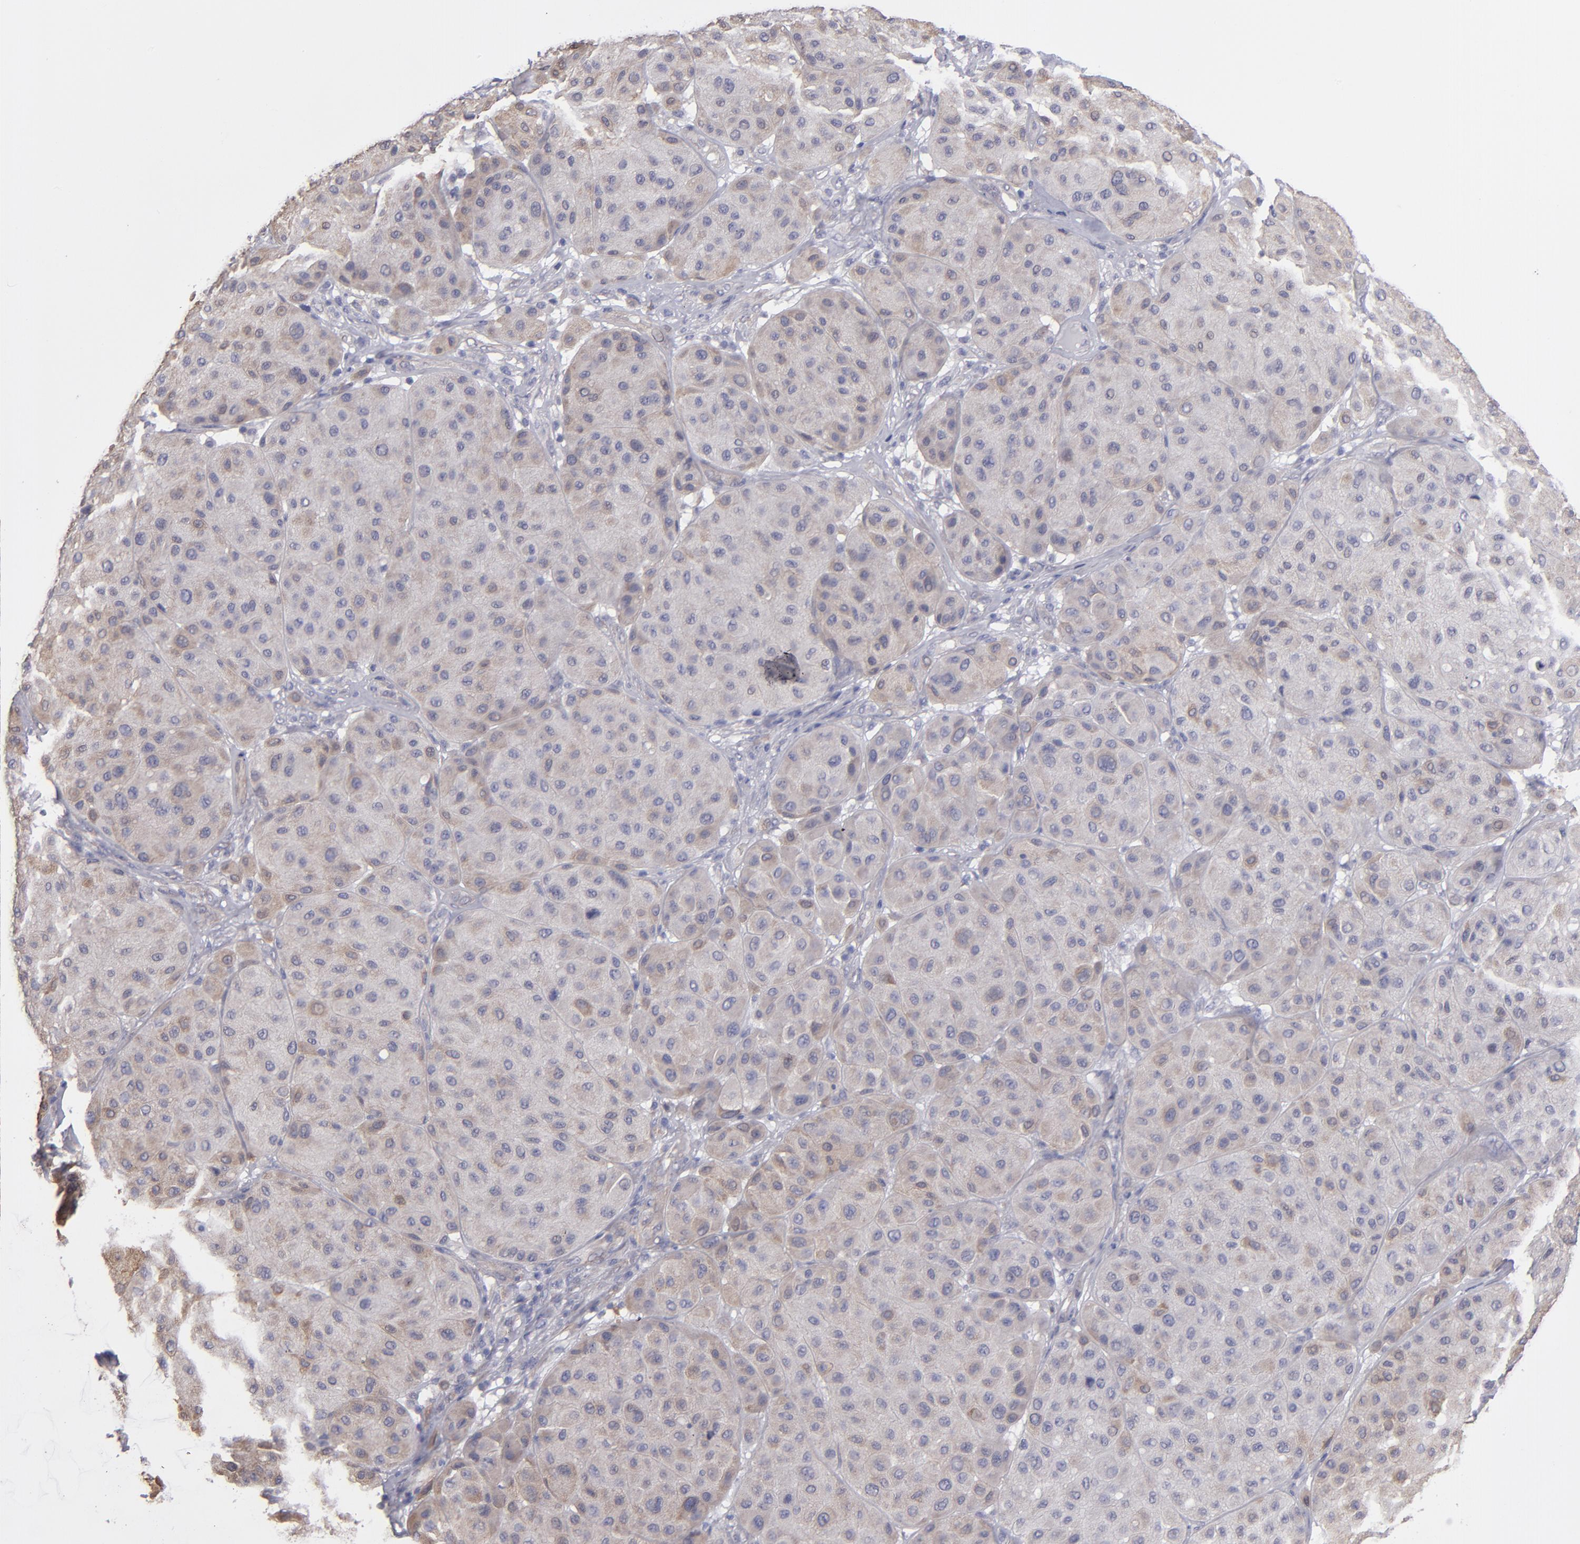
{"staining": {"intensity": "weak", "quantity": ">75%", "location": "cytoplasmic/membranous"}, "tissue": "melanoma", "cell_type": "Tumor cells", "image_type": "cancer", "snomed": [{"axis": "morphology", "description": "Normal tissue, NOS"}, {"axis": "morphology", "description": "Malignant melanoma, Metastatic site"}, {"axis": "topography", "description": "Skin"}], "caption": "A brown stain shows weak cytoplasmic/membranous positivity of a protein in malignant melanoma (metastatic site) tumor cells.", "gene": "NDRG2", "patient": {"sex": "male", "age": 41}}